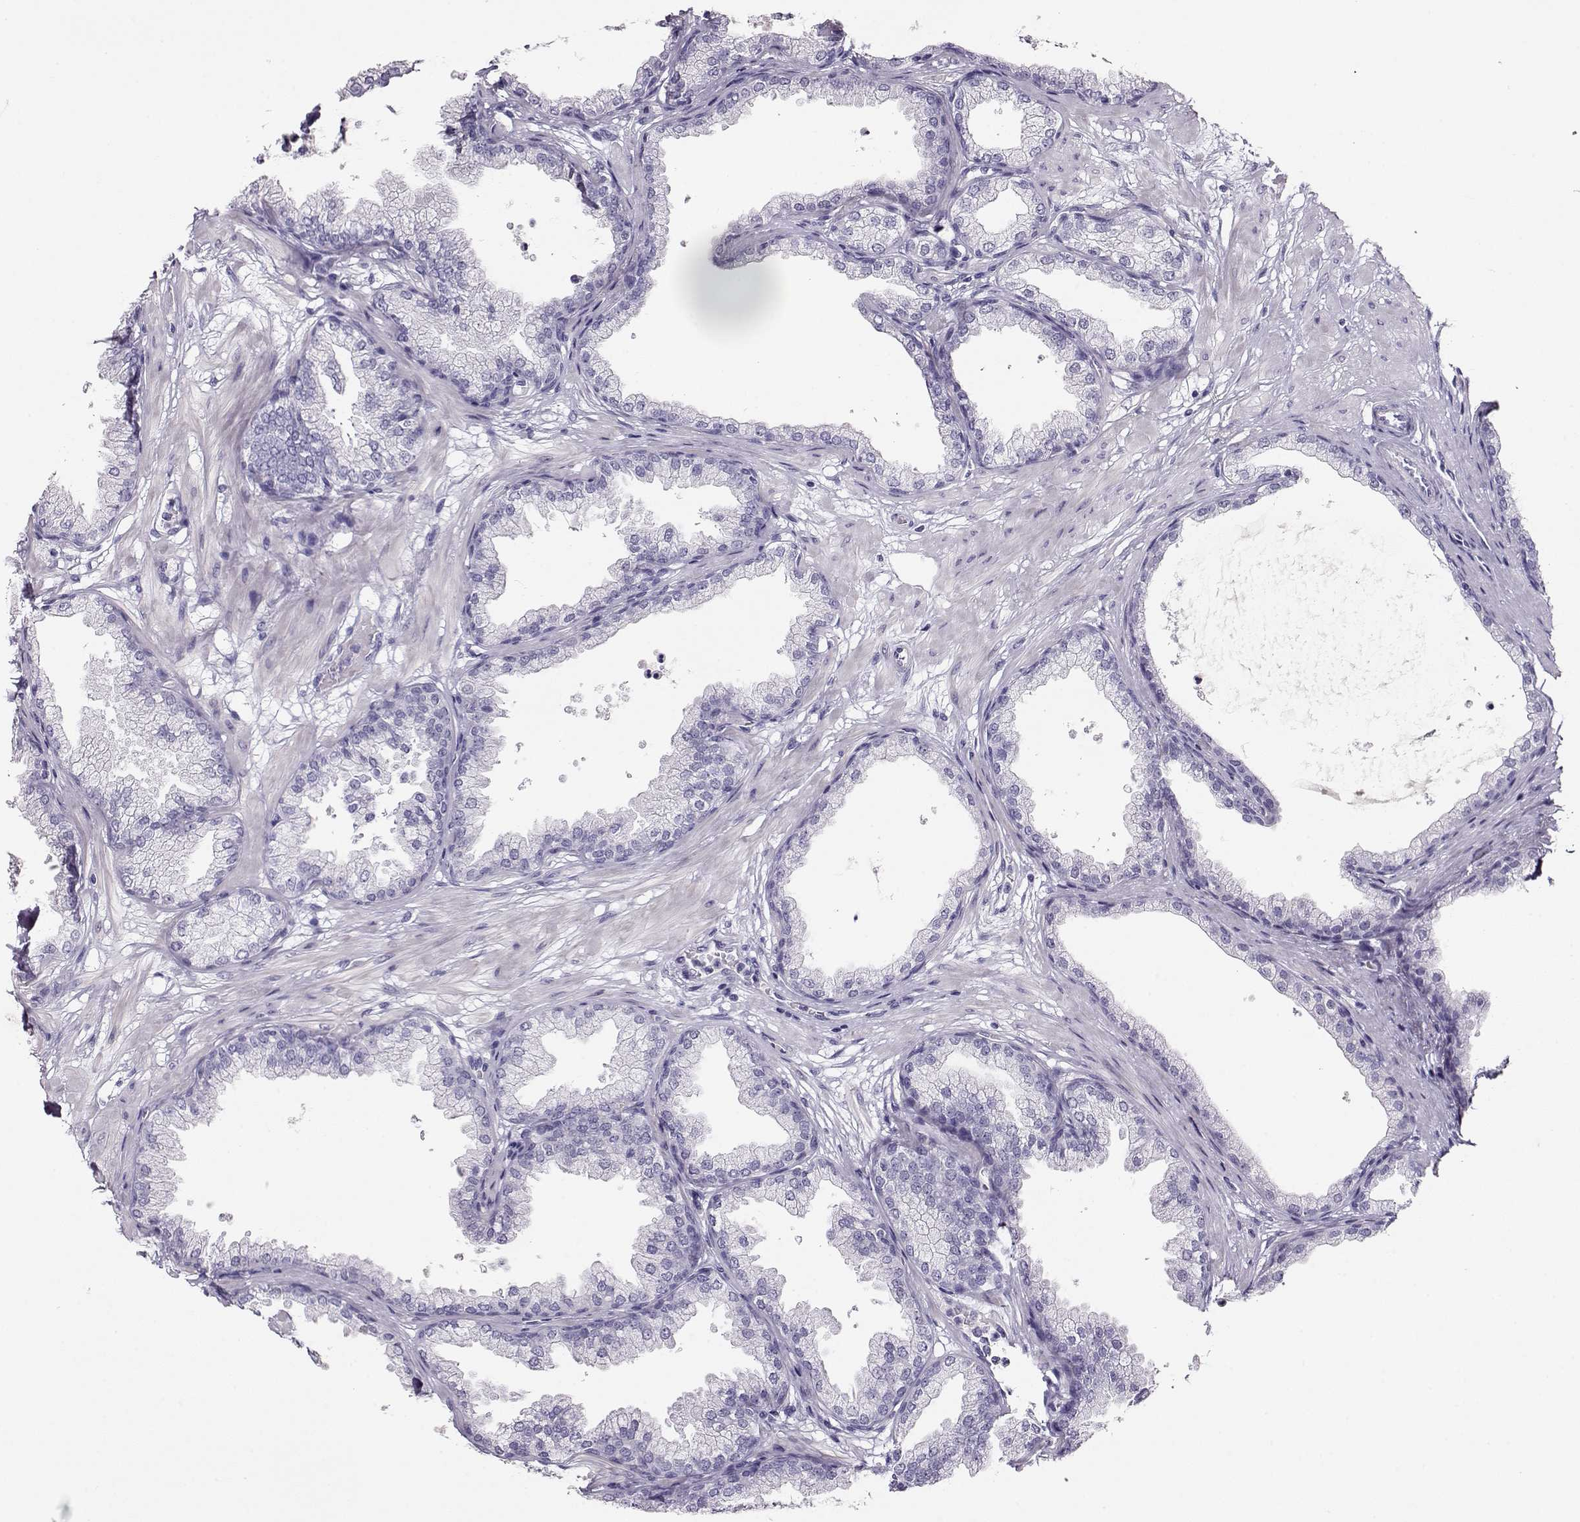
{"staining": {"intensity": "negative", "quantity": "none", "location": "none"}, "tissue": "prostate", "cell_type": "Glandular cells", "image_type": "normal", "snomed": [{"axis": "morphology", "description": "Normal tissue, NOS"}, {"axis": "topography", "description": "Prostate"}], "caption": "IHC of unremarkable prostate demonstrates no positivity in glandular cells. The staining is performed using DAB brown chromogen with nuclei counter-stained in using hematoxylin.", "gene": "ACTN2", "patient": {"sex": "male", "age": 37}}